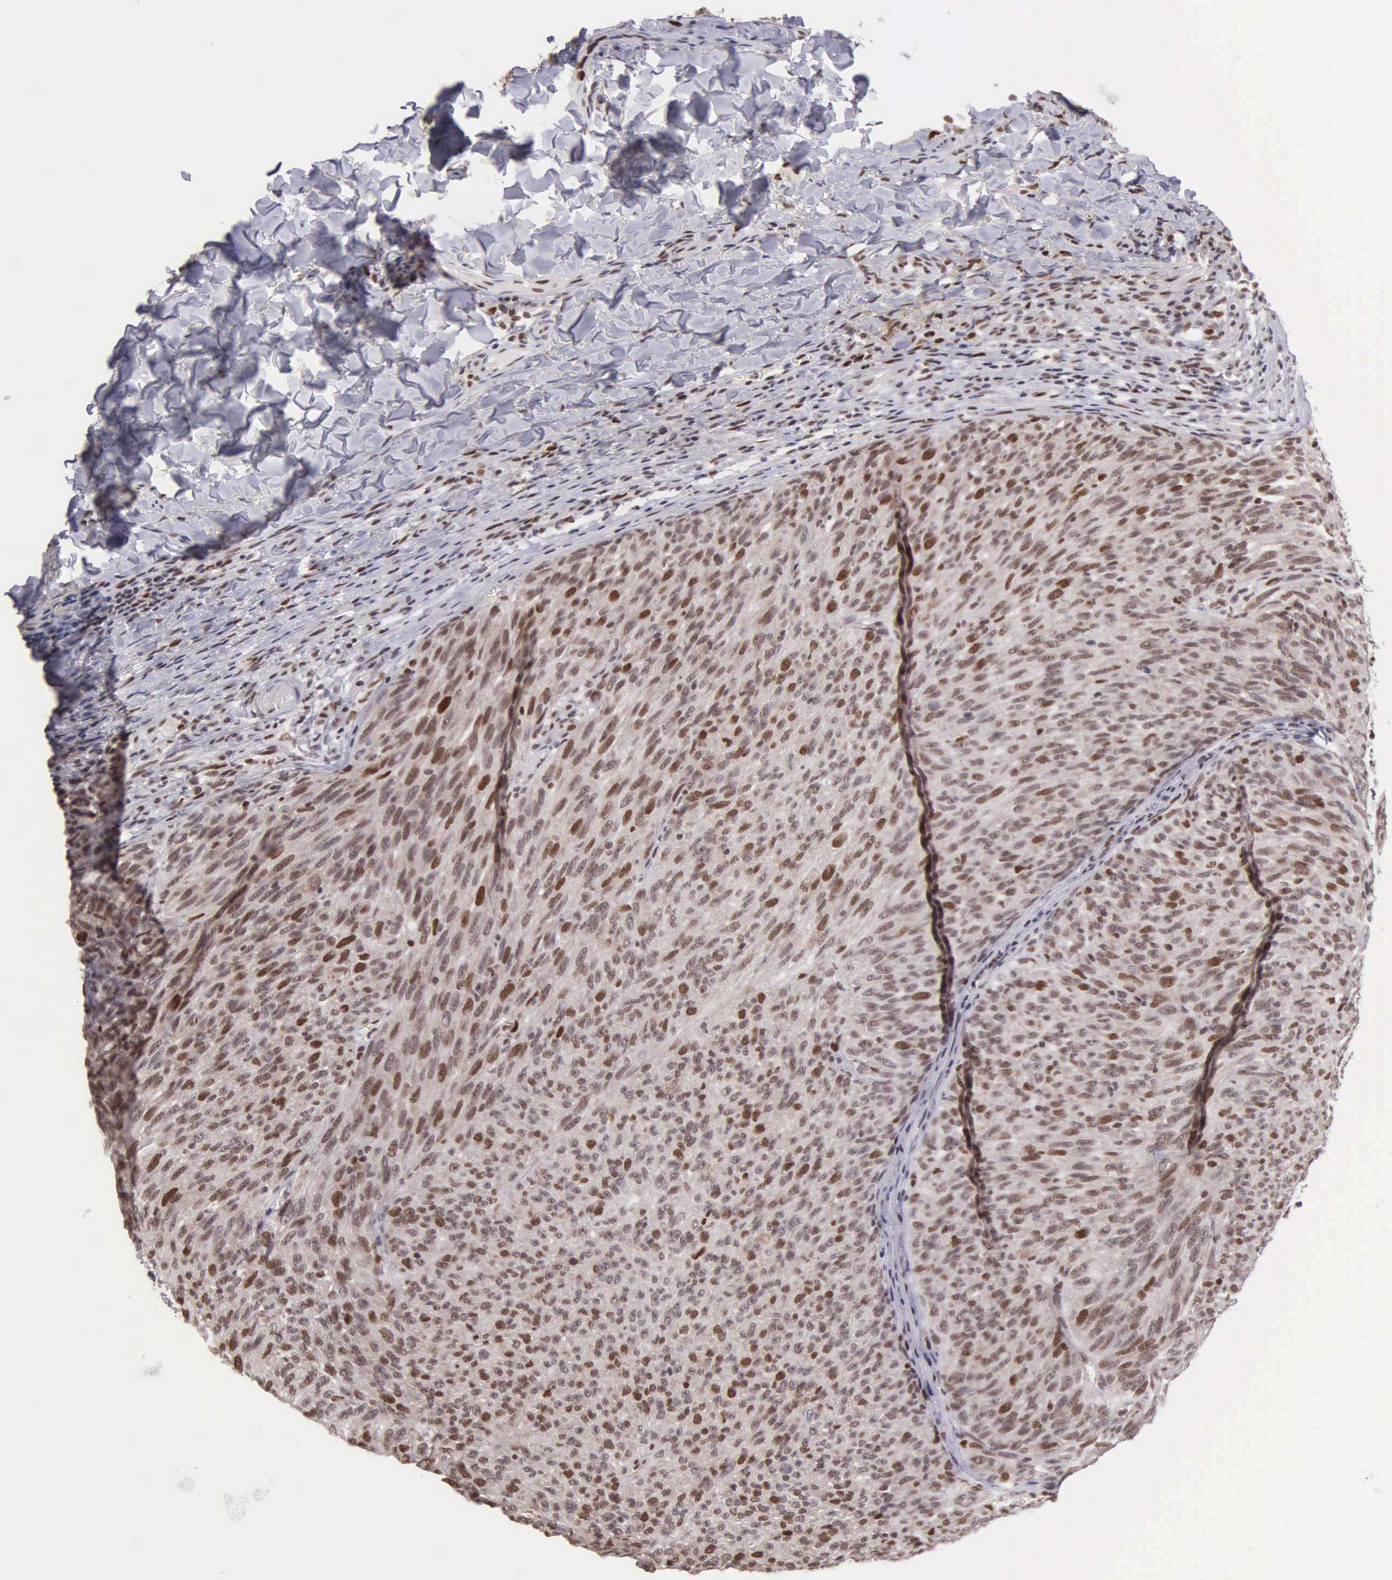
{"staining": {"intensity": "moderate", "quantity": ">75%", "location": "nuclear"}, "tissue": "melanoma", "cell_type": "Tumor cells", "image_type": "cancer", "snomed": [{"axis": "morphology", "description": "Malignant melanoma, NOS"}, {"axis": "topography", "description": "Skin"}], "caption": "Tumor cells show moderate nuclear positivity in about >75% of cells in melanoma.", "gene": "UBR7", "patient": {"sex": "male", "age": 76}}